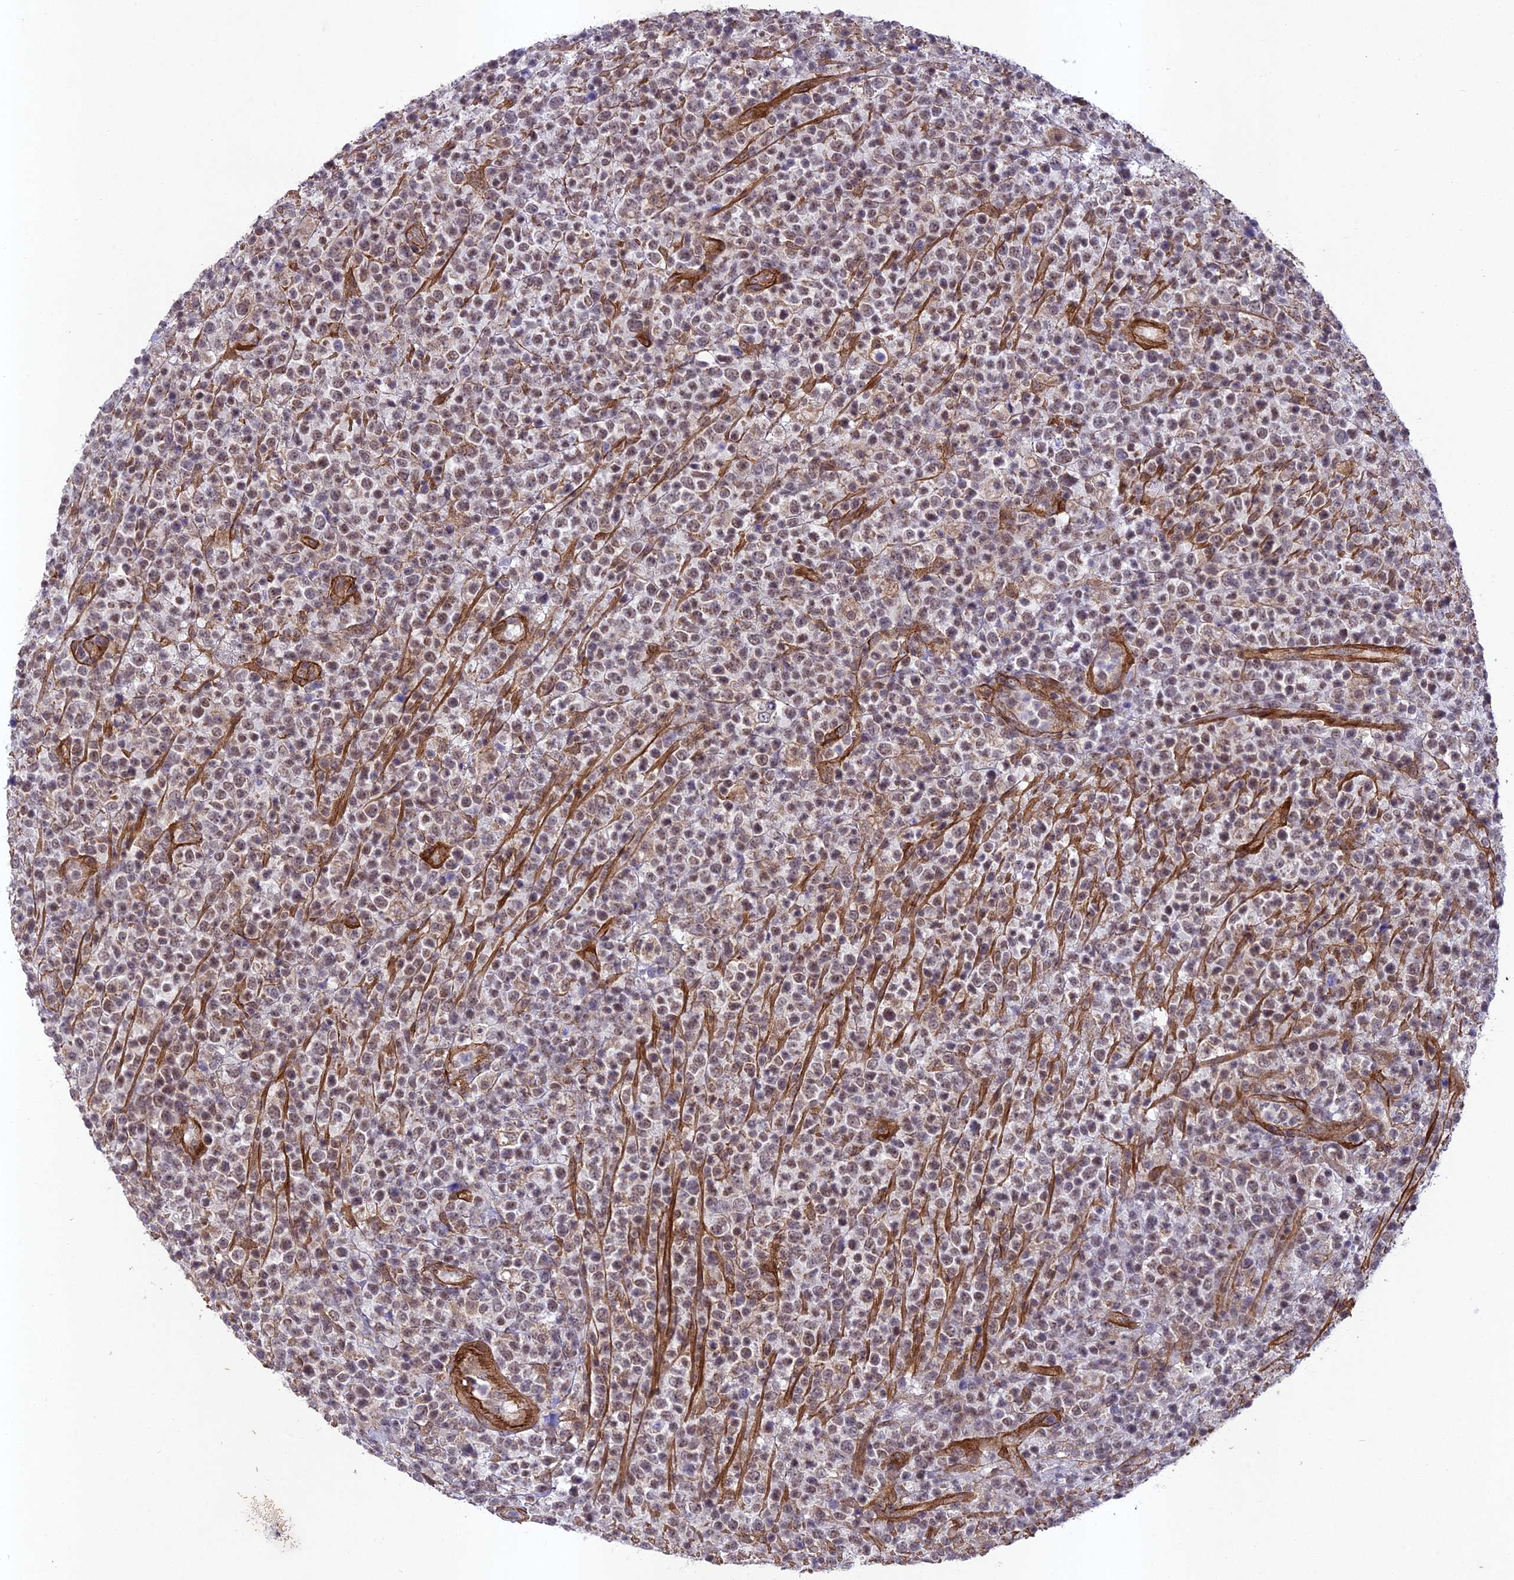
{"staining": {"intensity": "weak", "quantity": "25%-75%", "location": "nuclear"}, "tissue": "lymphoma", "cell_type": "Tumor cells", "image_type": "cancer", "snomed": [{"axis": "morphology", "description": "Malignant lymphoma, non-Hodgkin's type, High grade"}, {"axis": "topography", "description": "Colon"}], "caption": "Malignant lymphoma, non-Hodgkin's type (high-grade) stained with a brown dye demonstrates weak nuclear positive staining in about 25%-75% of tumor cells.", "gene": "TNS1", "patient": {"sex": "female", "age": 53}}